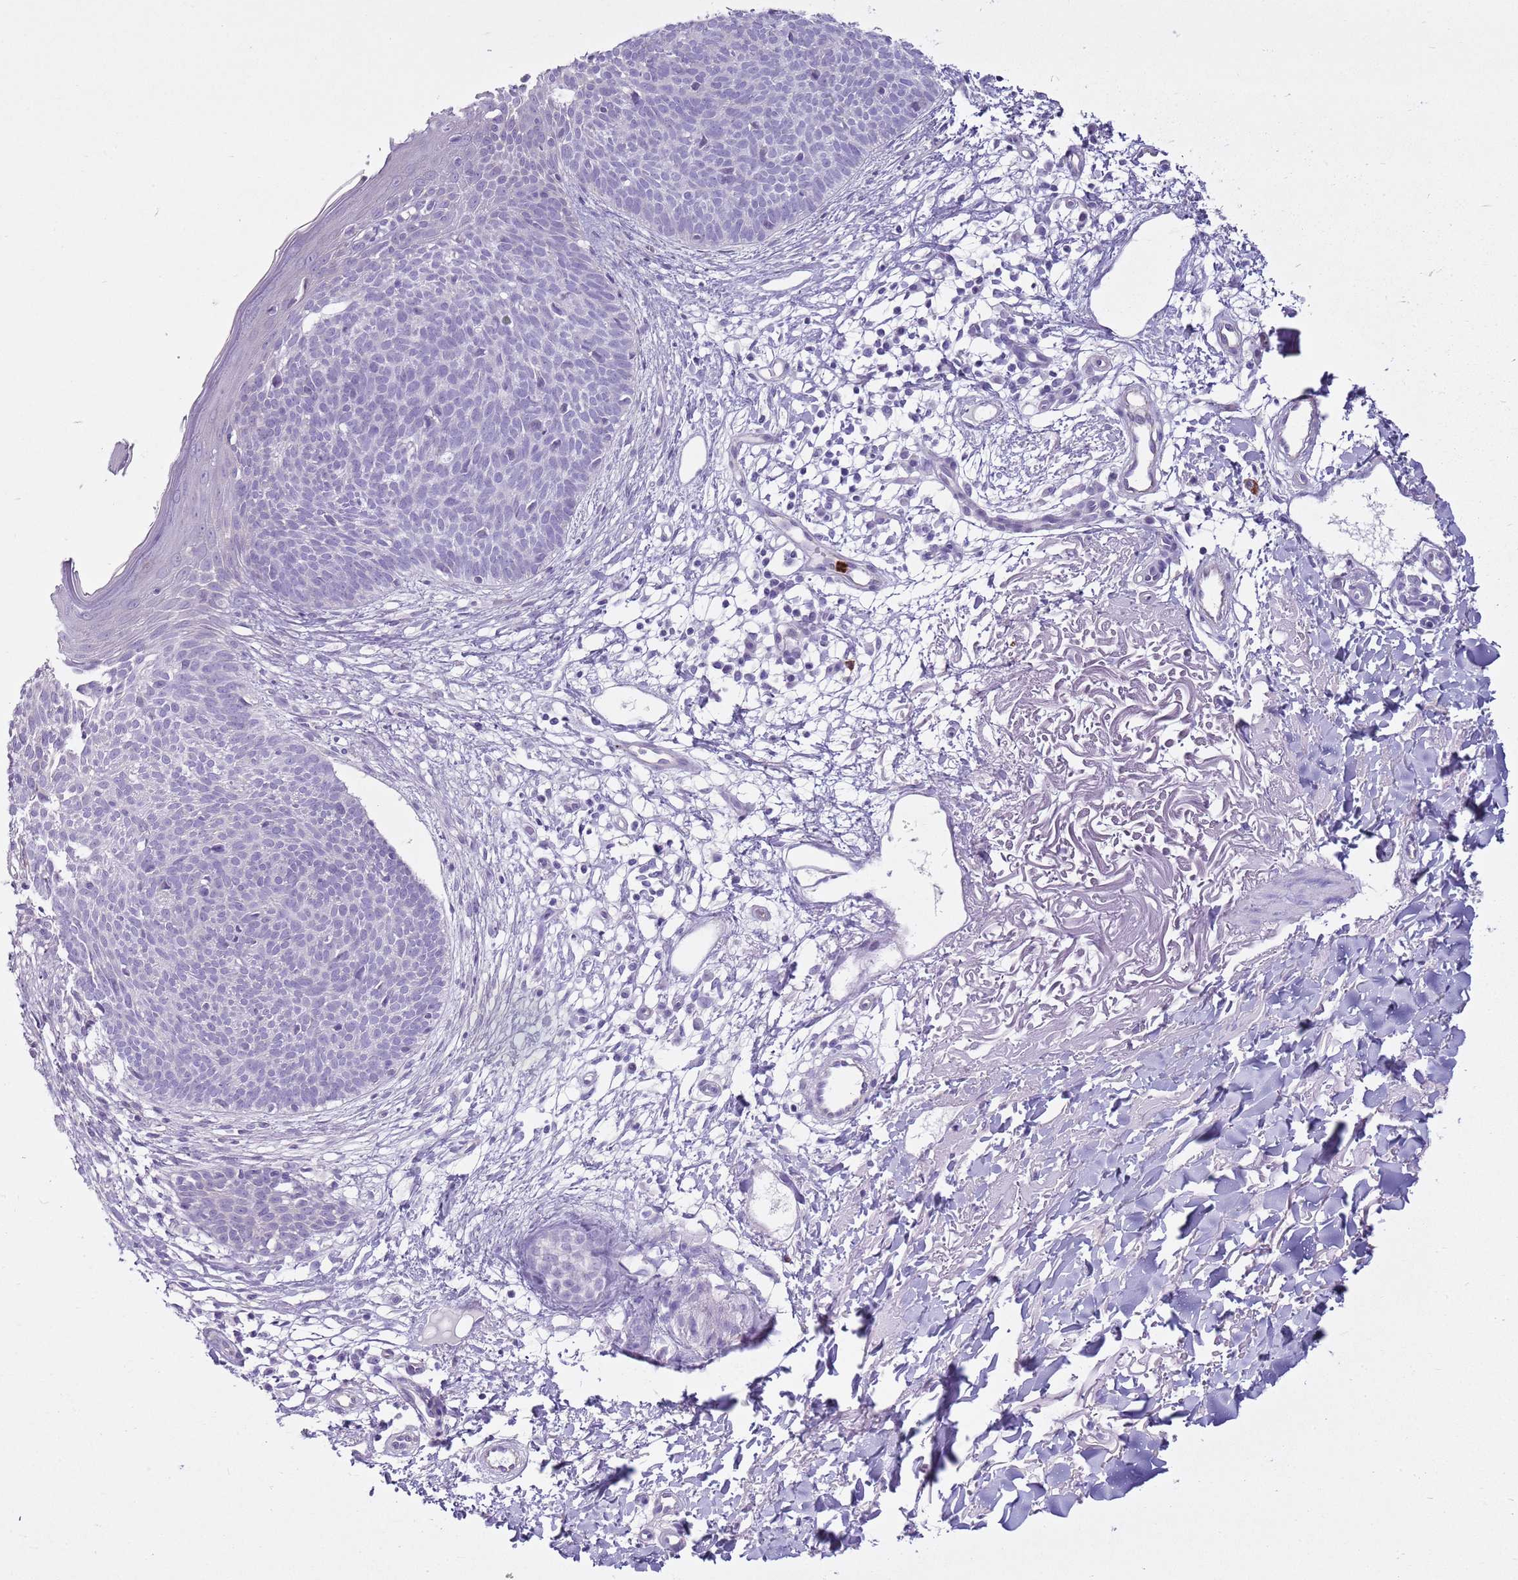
{"staining": {"intensity": "negative", "quantity": "none", "location": "none"}, "tissue": "skin cancer", "cell_type": "Tumor cells", "image_type": "cancer", "snomed": [{"axis": "morphology", "description": "Basal cell carcinoma"}, {"axis": "topography", "description": "Skin"}], "caption": "Immunohistochemistry (IHC) image of neoplastic tissue: skin cancer (basal cell carcinoma) stained with DAB exhibits no significant protein staining in tumor cells.", "gene": "CD177", "patient": {"sex": "male", "age": 84}}